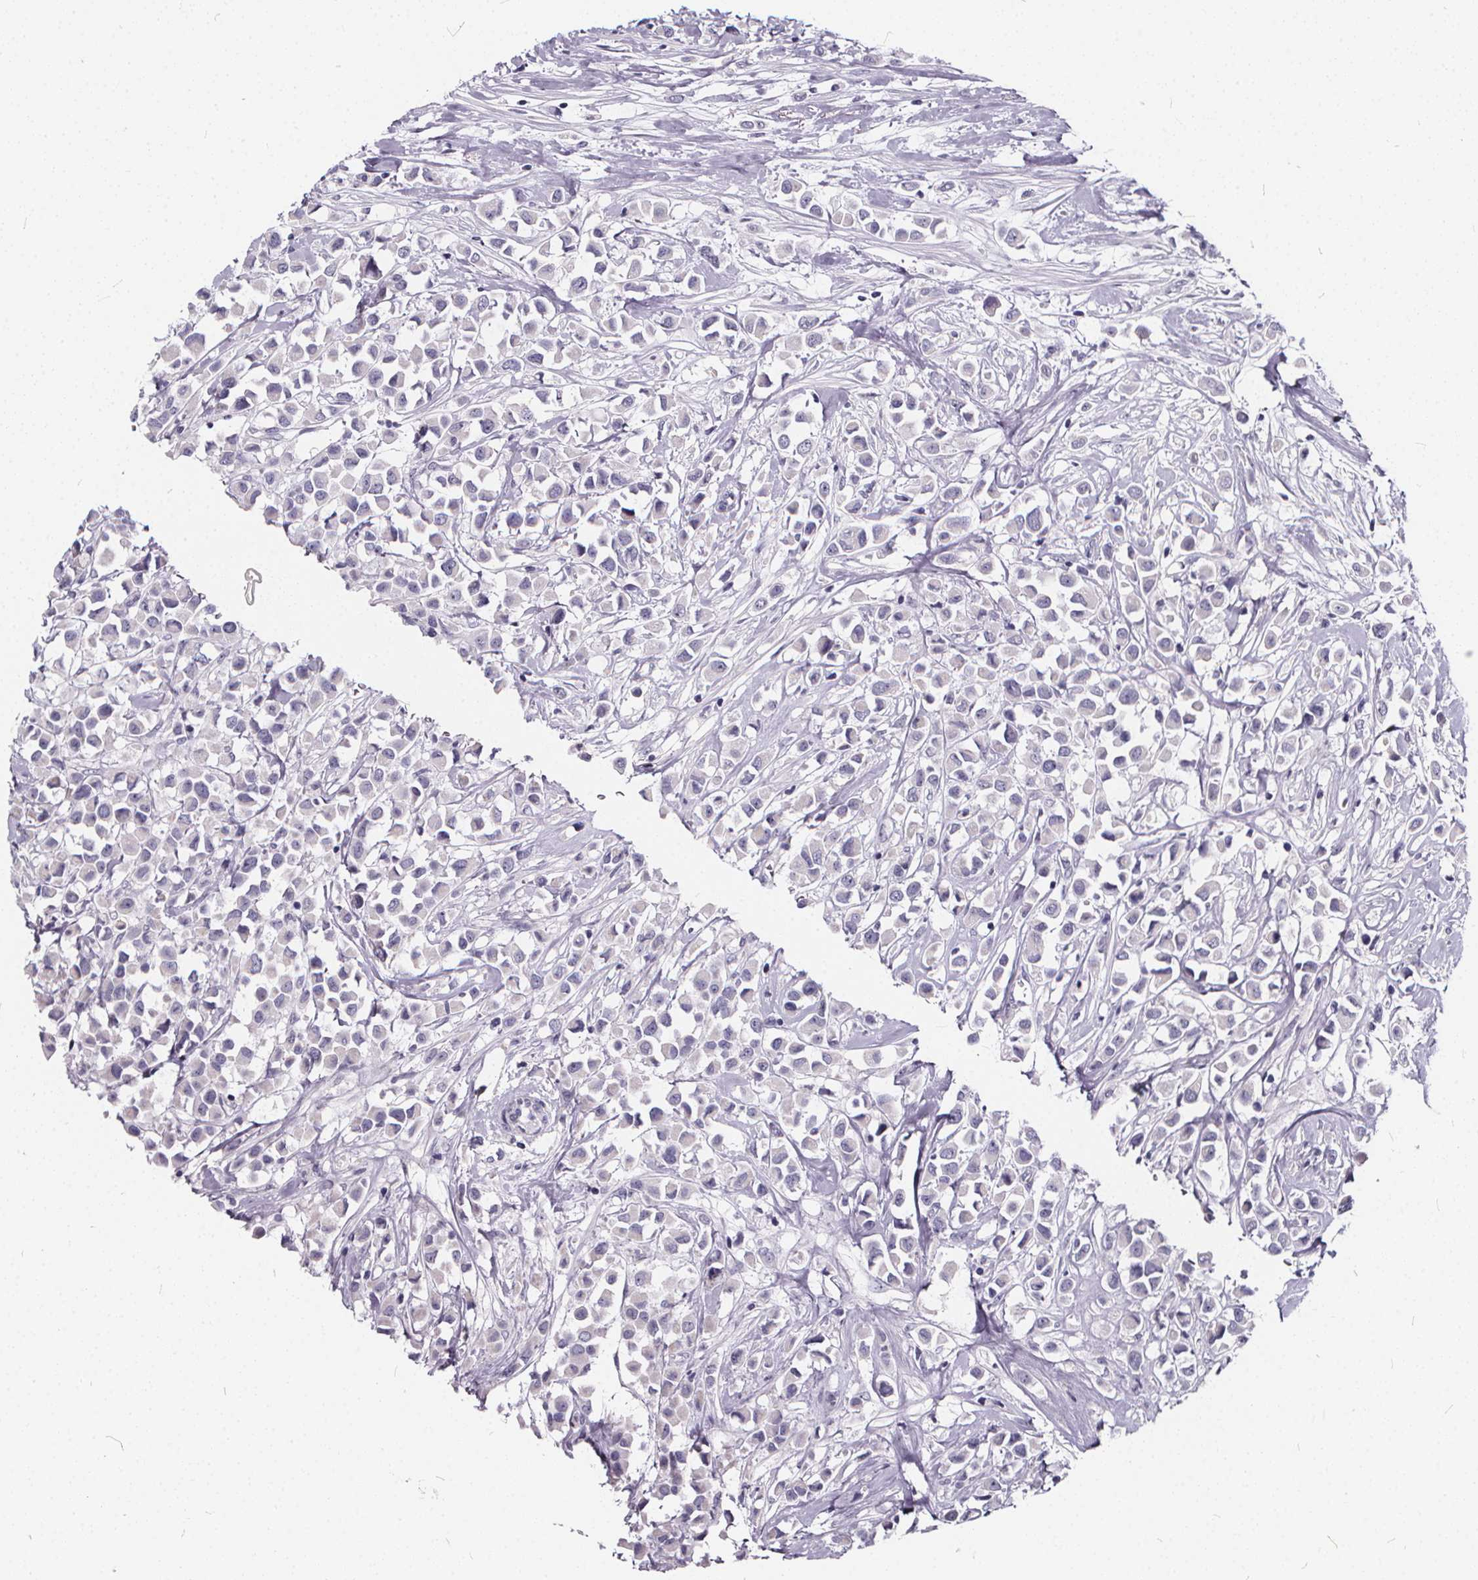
{"staining": {"intensity": "negative", "quantity": "none", "location": "none"}, "tissue": "breast cancer", "cell_type": "Tumor cells", "image_type": "cancer", "snomed": [{"axis": "morphology", "description": "Duct carcinoma"}, {"axis": "topography", "description": "Breast"}], "caption": "Human infiltrating ductal carcinoma (breast) stained for a protein using immunohistochemistry exhibits no positivity in tumor cells.", "gene": "SPEF2", "patient": {"sex": "female", "age": 61}}